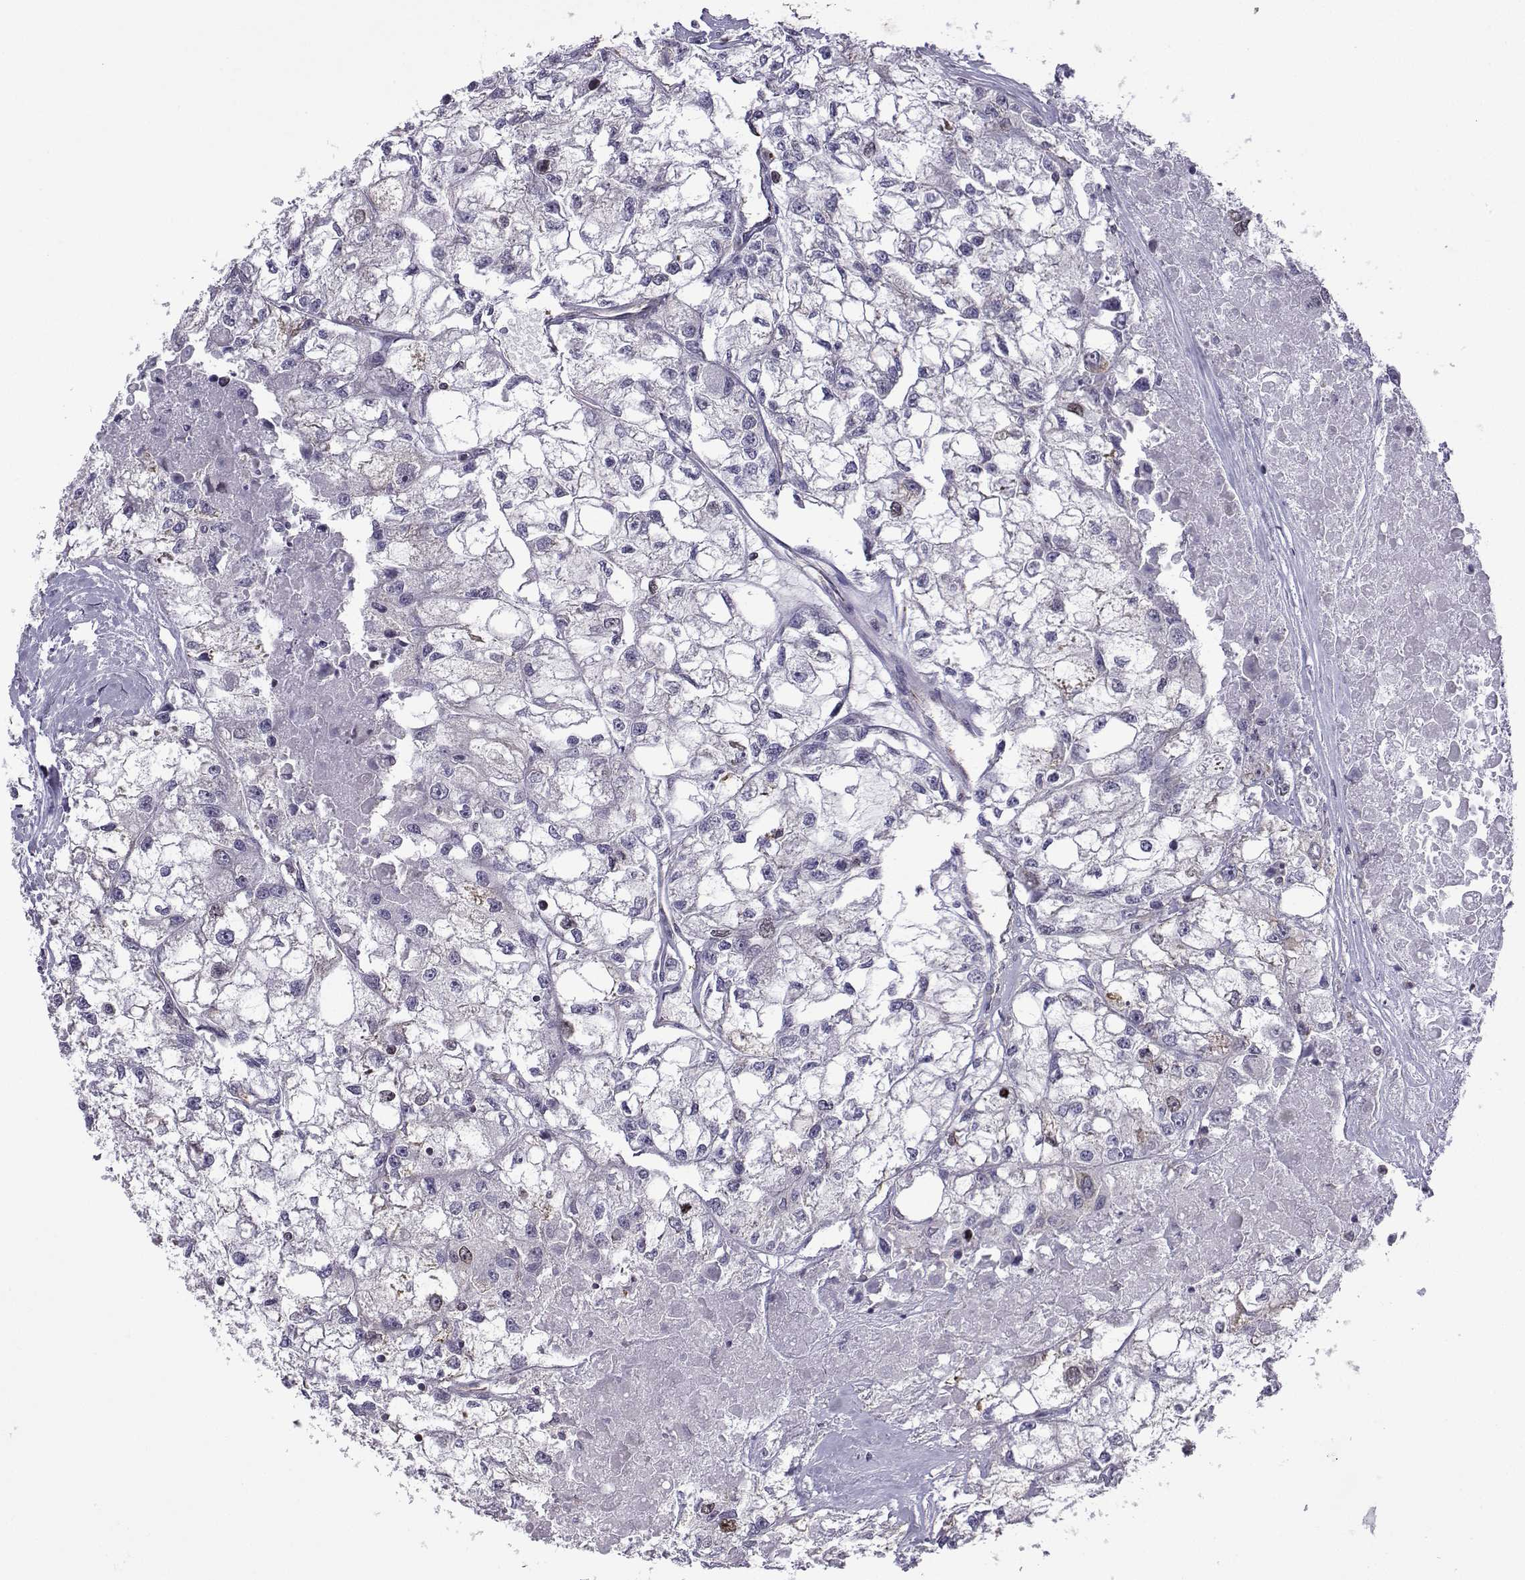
{"staining": {"intensity": "moderate", "quantity": "<25%", "location": "nuclear"}, "tissue": "renal cancer", "cell_type": "Tumor cells", "image_type": "cancer", "snomed": [{"axis": "morphology", "description": "Adenocarcinoma, NOS"}, {"axis": "topography", "description": "Kidney"}], "caption": "Human adenocarcinoma (renal) stained with a protein marker shows moderate staining in tumor cells.", "gene": "INCENP", "patient": {"sex": "male", "age": 56}}